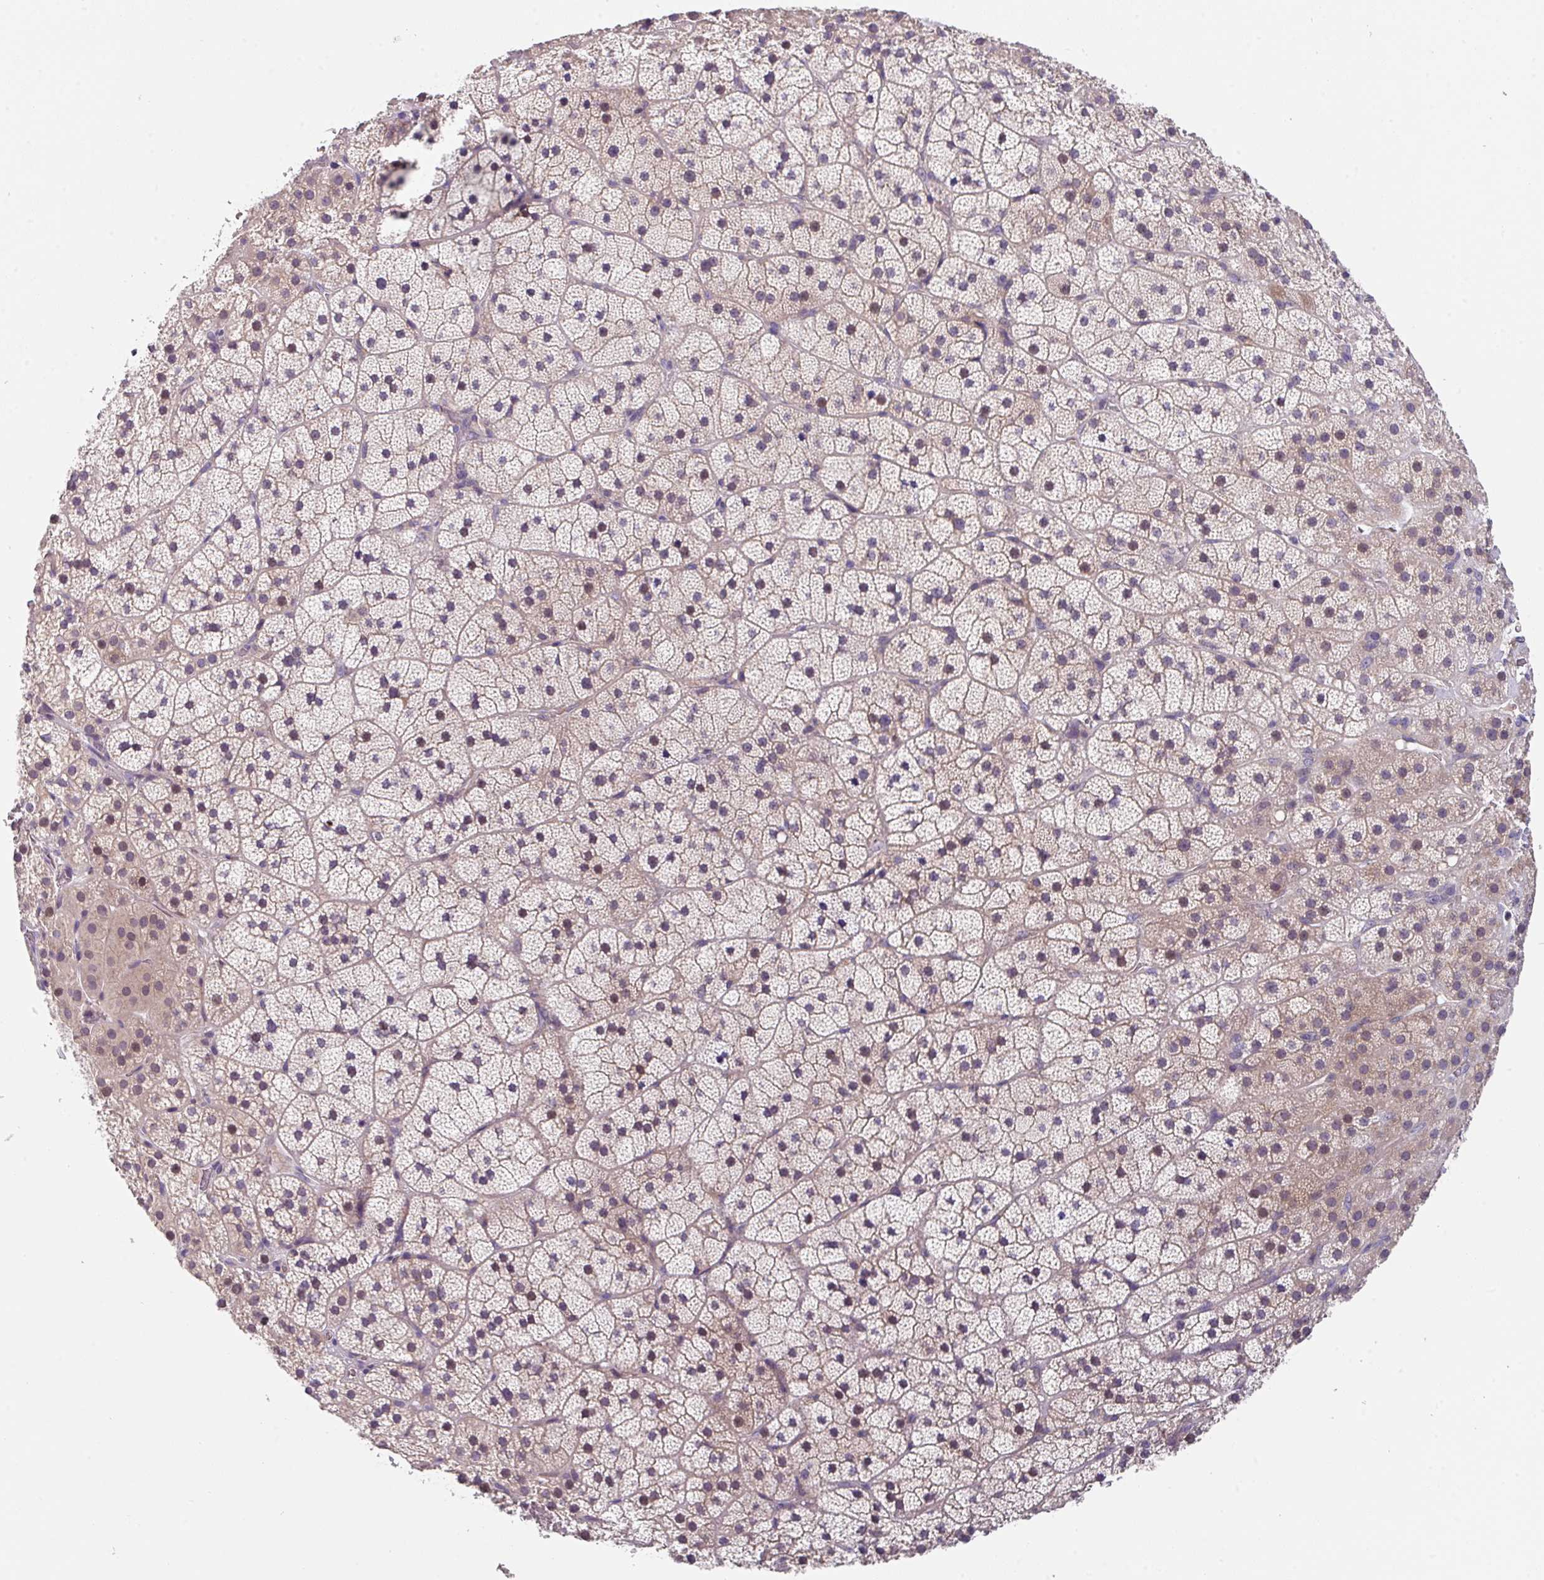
{"staining": {"intensity": "moderate", "quantity": "<25%", "location": "cytoplasmic/membranous"}, "tissue": "adrenal gland", "cell_type": "Glandular cells", "image_type": "normal", "snomed": [{"axis": "morphology", "description": "Normal tissue, NOS"}, {"axis": "topography", "description": "Adrenal gland"}], "caption": "About <25% of glandular cells in normal human adrenal gland show moderate cytoplasmic/membranous protein staining as visualized by brown immunohistochemical staining.", "gene": "EIF4B", "patient": {"sex": "male", "age": 57}}